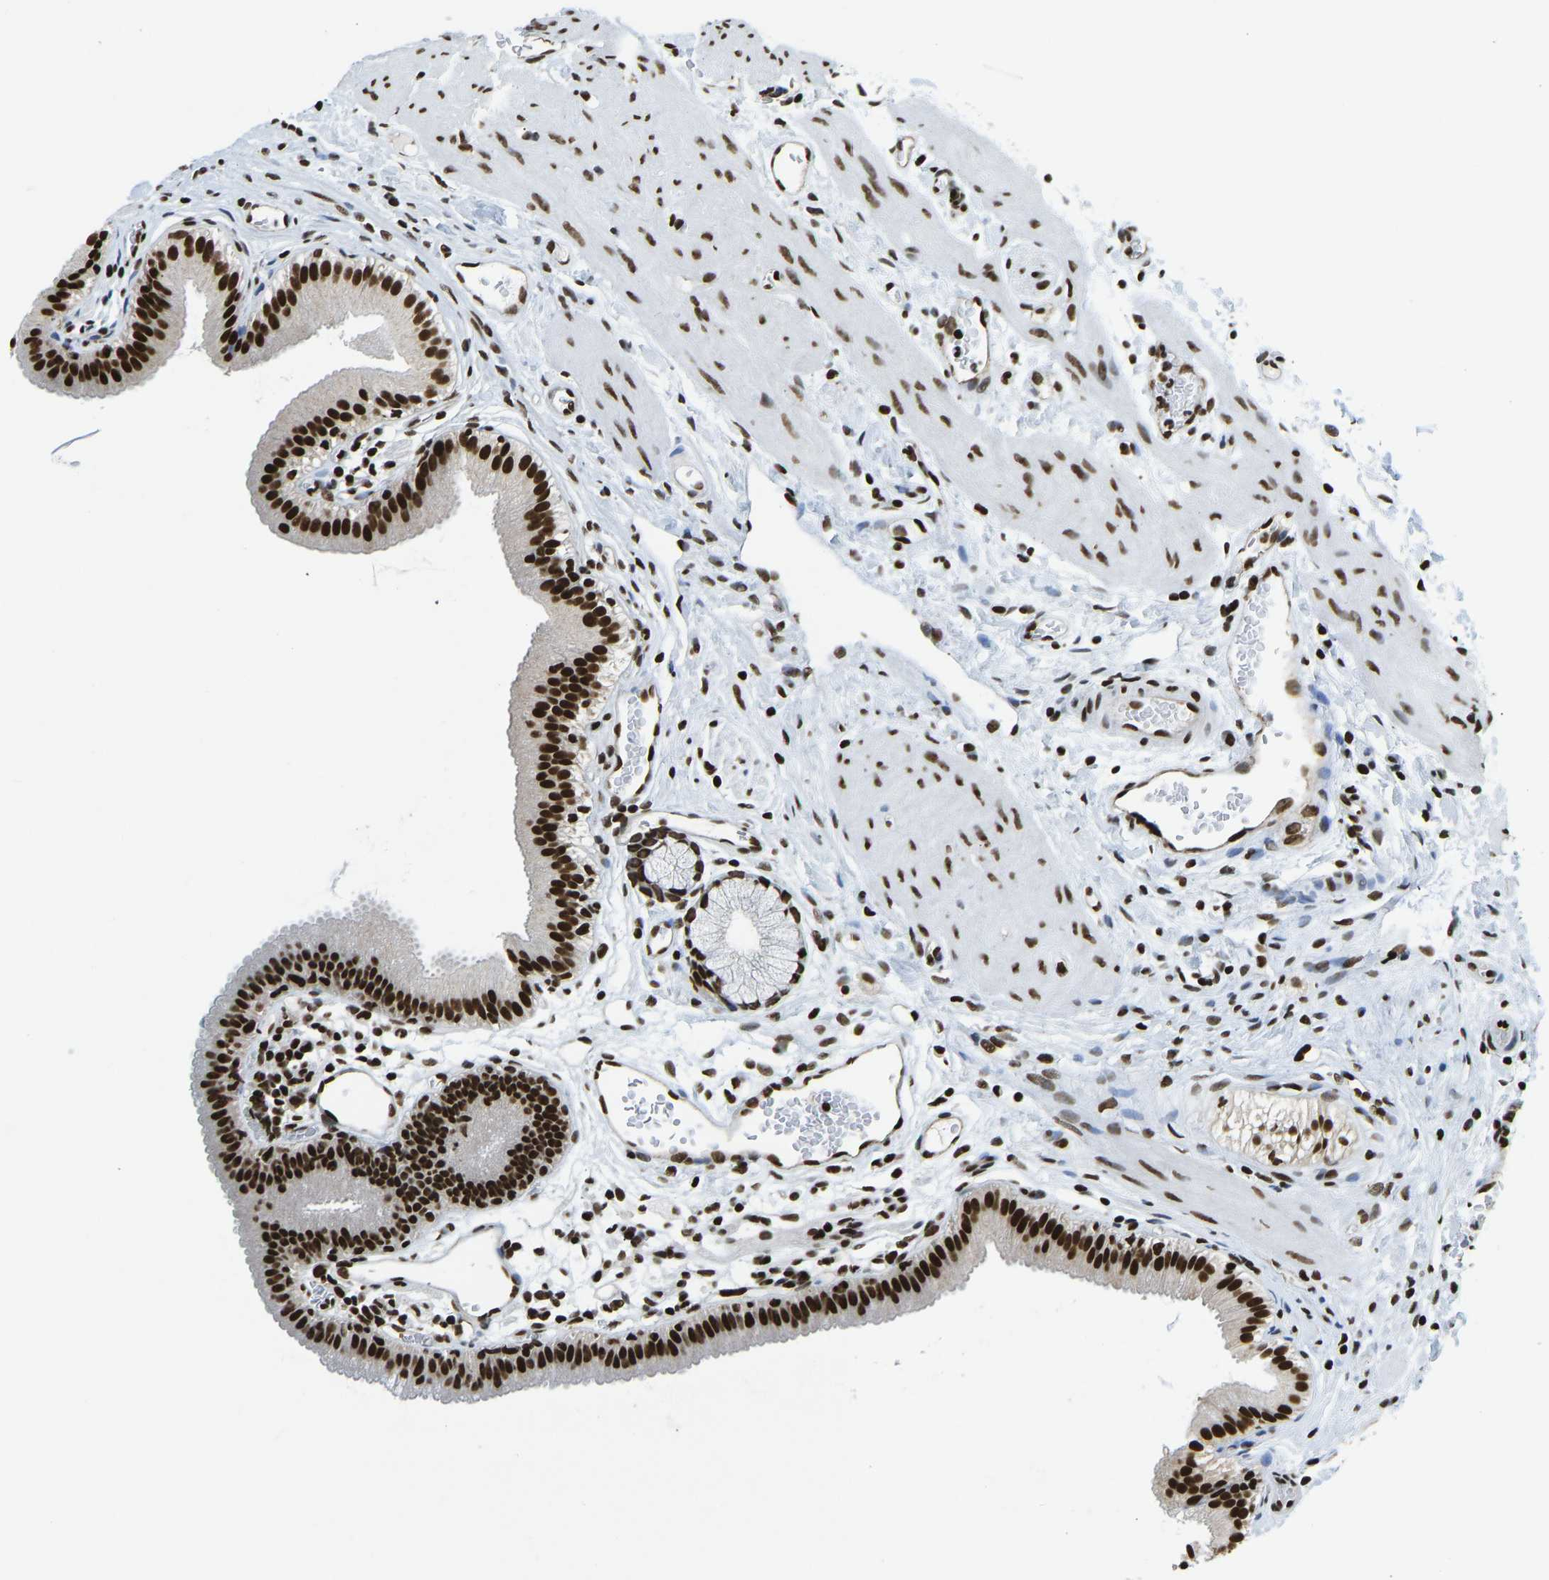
{"staining": {"intensity": "strong", "quantity": ">75%", "location": "nuclear"}, "tissue": "gallbladder", "cell_type": "Glandular cells", "image_type": "normal", "snomed": [{"axis": "morphology", "description": "Normal tissue, NOS"}, {"axis": "topography", "description": "Gallbladder"}], "caption": "Immunohistochemistry (IHC) staining of normal gallbladder, which demonstrates high levels of strong nuclear positivity in about >75% of glandular cells indicating strong nuclear protein staining. The staining was performed using DAB (brown) for protein detection and nuclei were counterstained in hematoxylin (blue).", "gene": "ZSCAN20", "patient": {"sex": "female", "age": 26}}